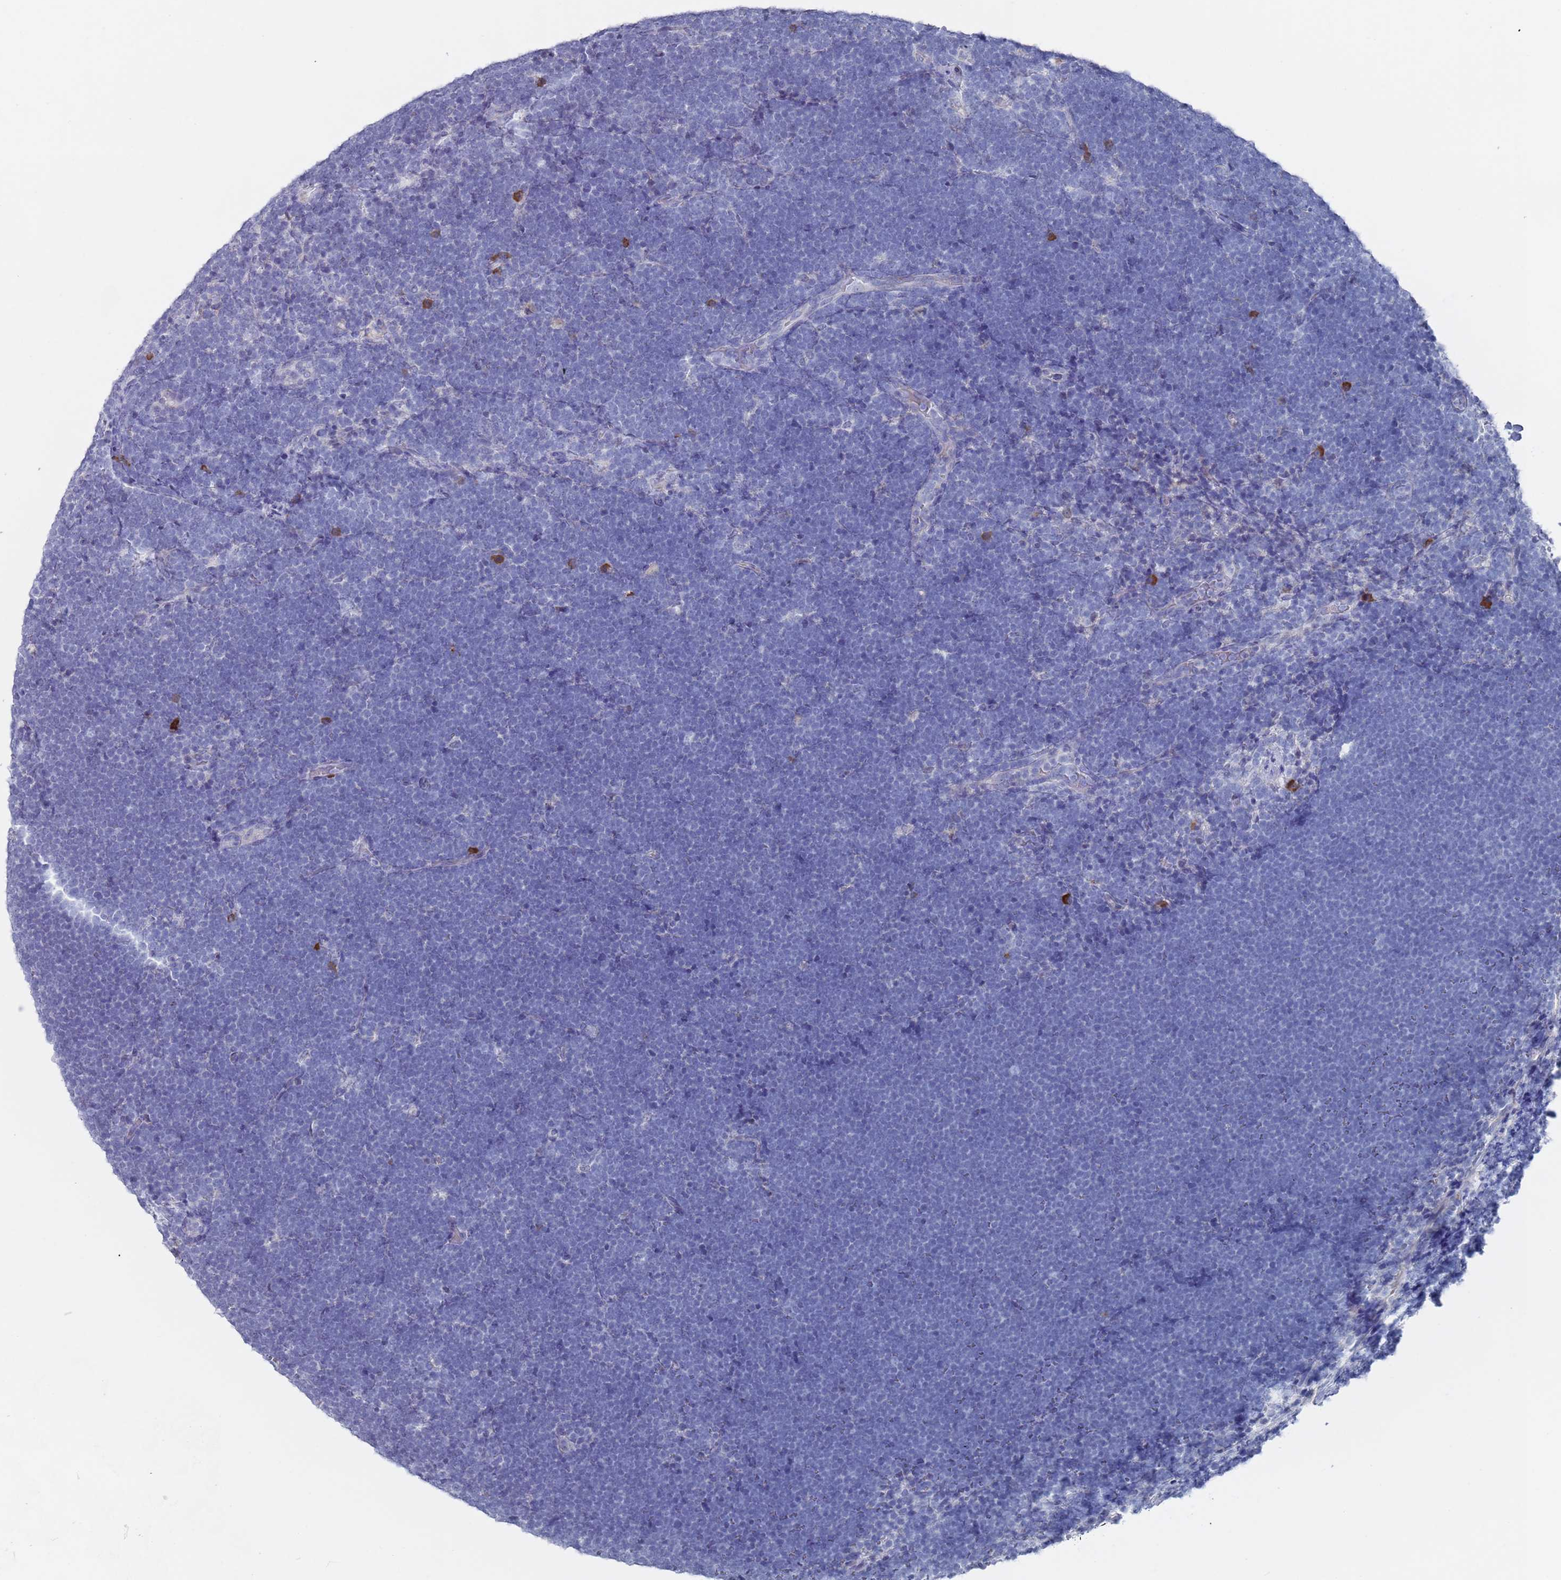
{"staining": {"intensity": "negative", "quantity": "none", "location": "none"}, "tissue": "lymphoma", "cell_type": "Tumor cells", "image_type": "cancer", "snomed": [{"axis": "morphology", "description": "Malignant lymphoma, non-Hodgkin's type, High grade"}, {"axis": "topography", "description": "Lymph node"}], "caption": "An immunohistochemistry image of lymphoma is shown. There is no staining in tumor cells of lymphoma. (DAB immunohistochemistry visualized using brightfield microscopy, high magnification).", "gene": "MAT1A", "patient": {"sex": "male", "age": 13}}